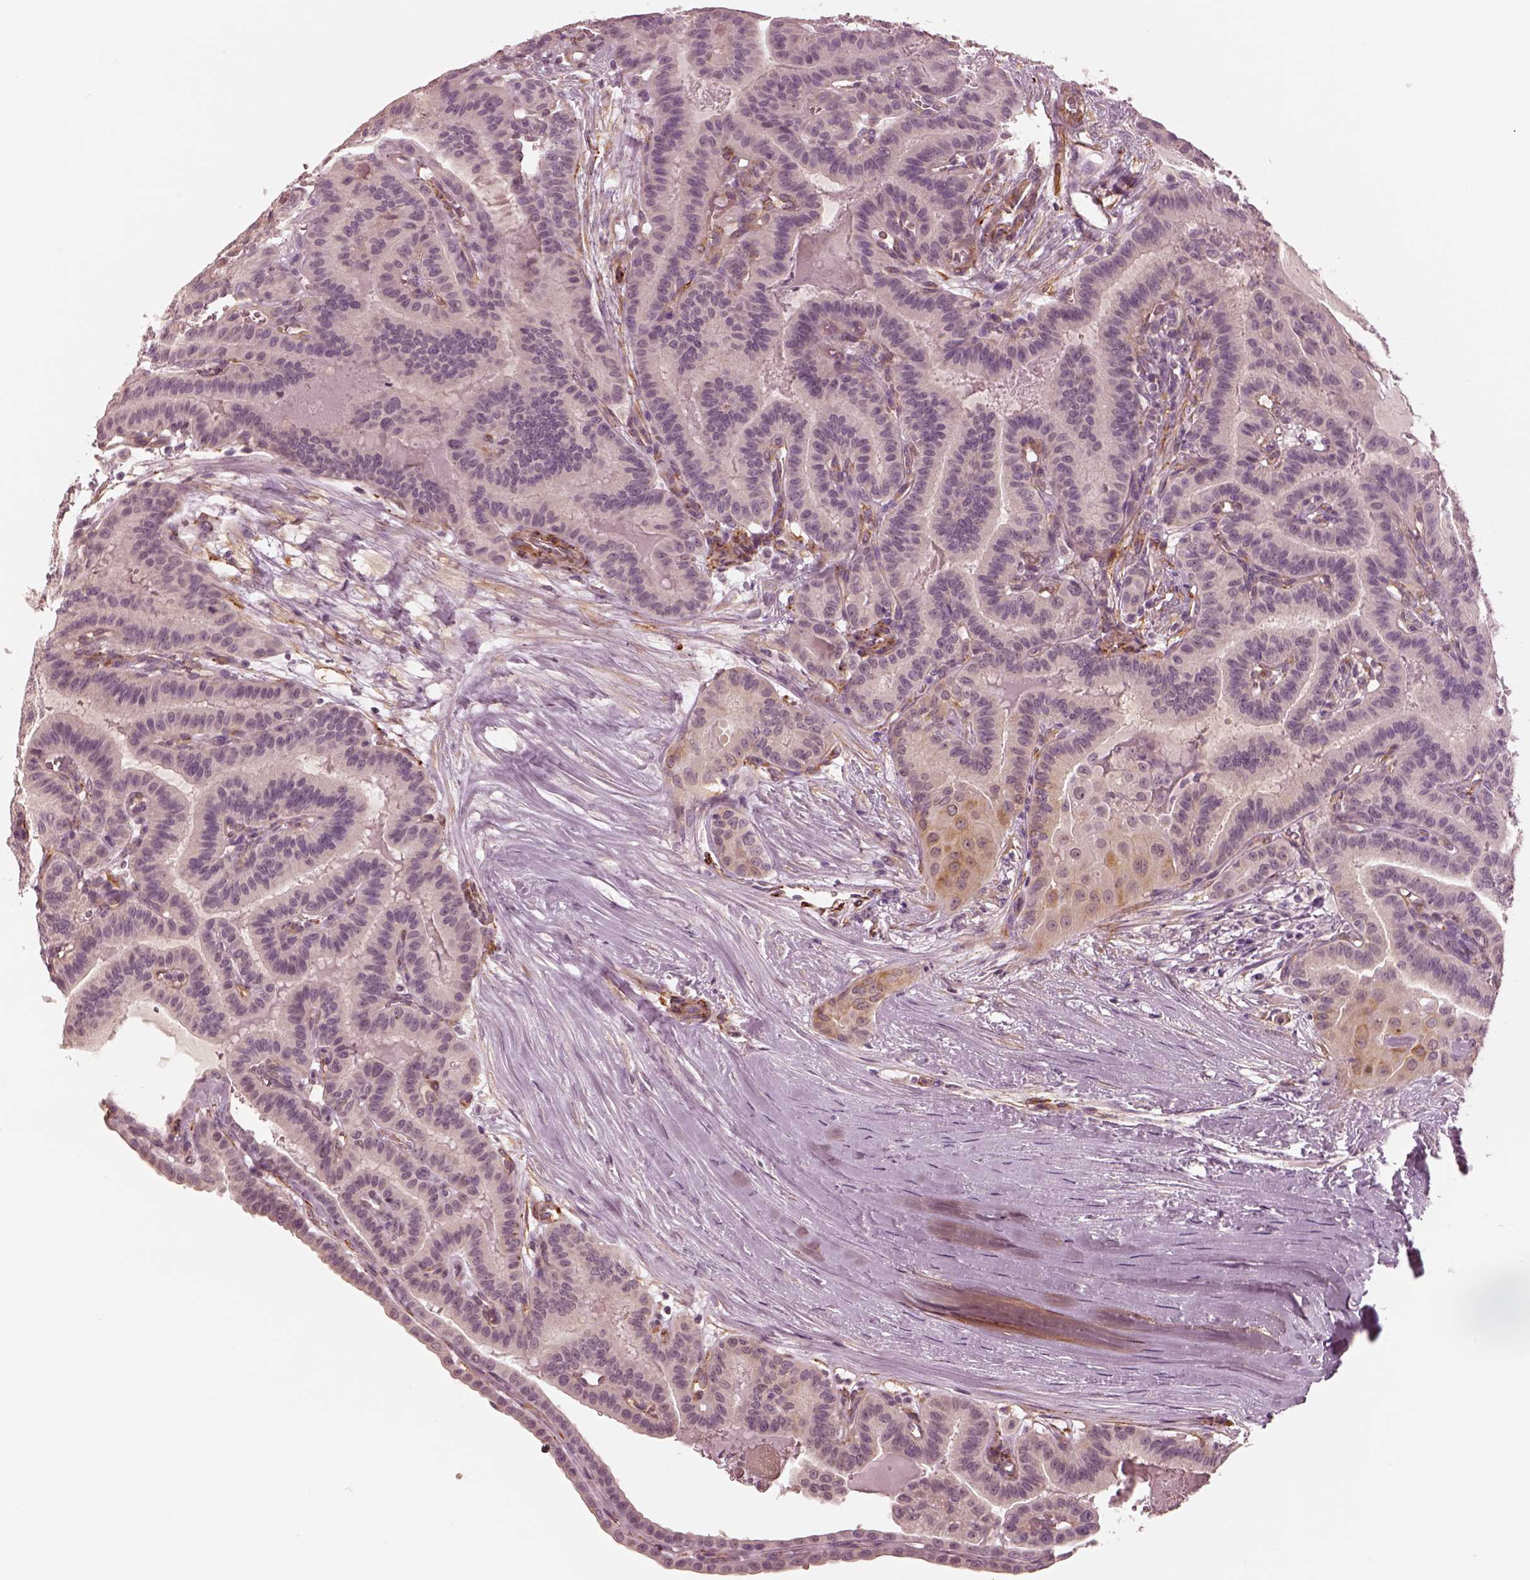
{"staining": {"intensity": "negative", "quantity": "none", "location": "none"}, "tissue": "thyroid cancer", "cell_type": "Tumor cells", "image_type": "cancer", "snomed": [{"axis": "morphology", "description": "Papillary adenocarcinoma, NOS"}, {"axis": "topography", "description": "Thyroid gland"}], "caption": "Protein analysis of thyroid cancer (papillary adenocarcinoma) displays no significant positivity in tumor cells.", "gene": "DNAAF9", "patient": {"sex": "male", "age": 87}}